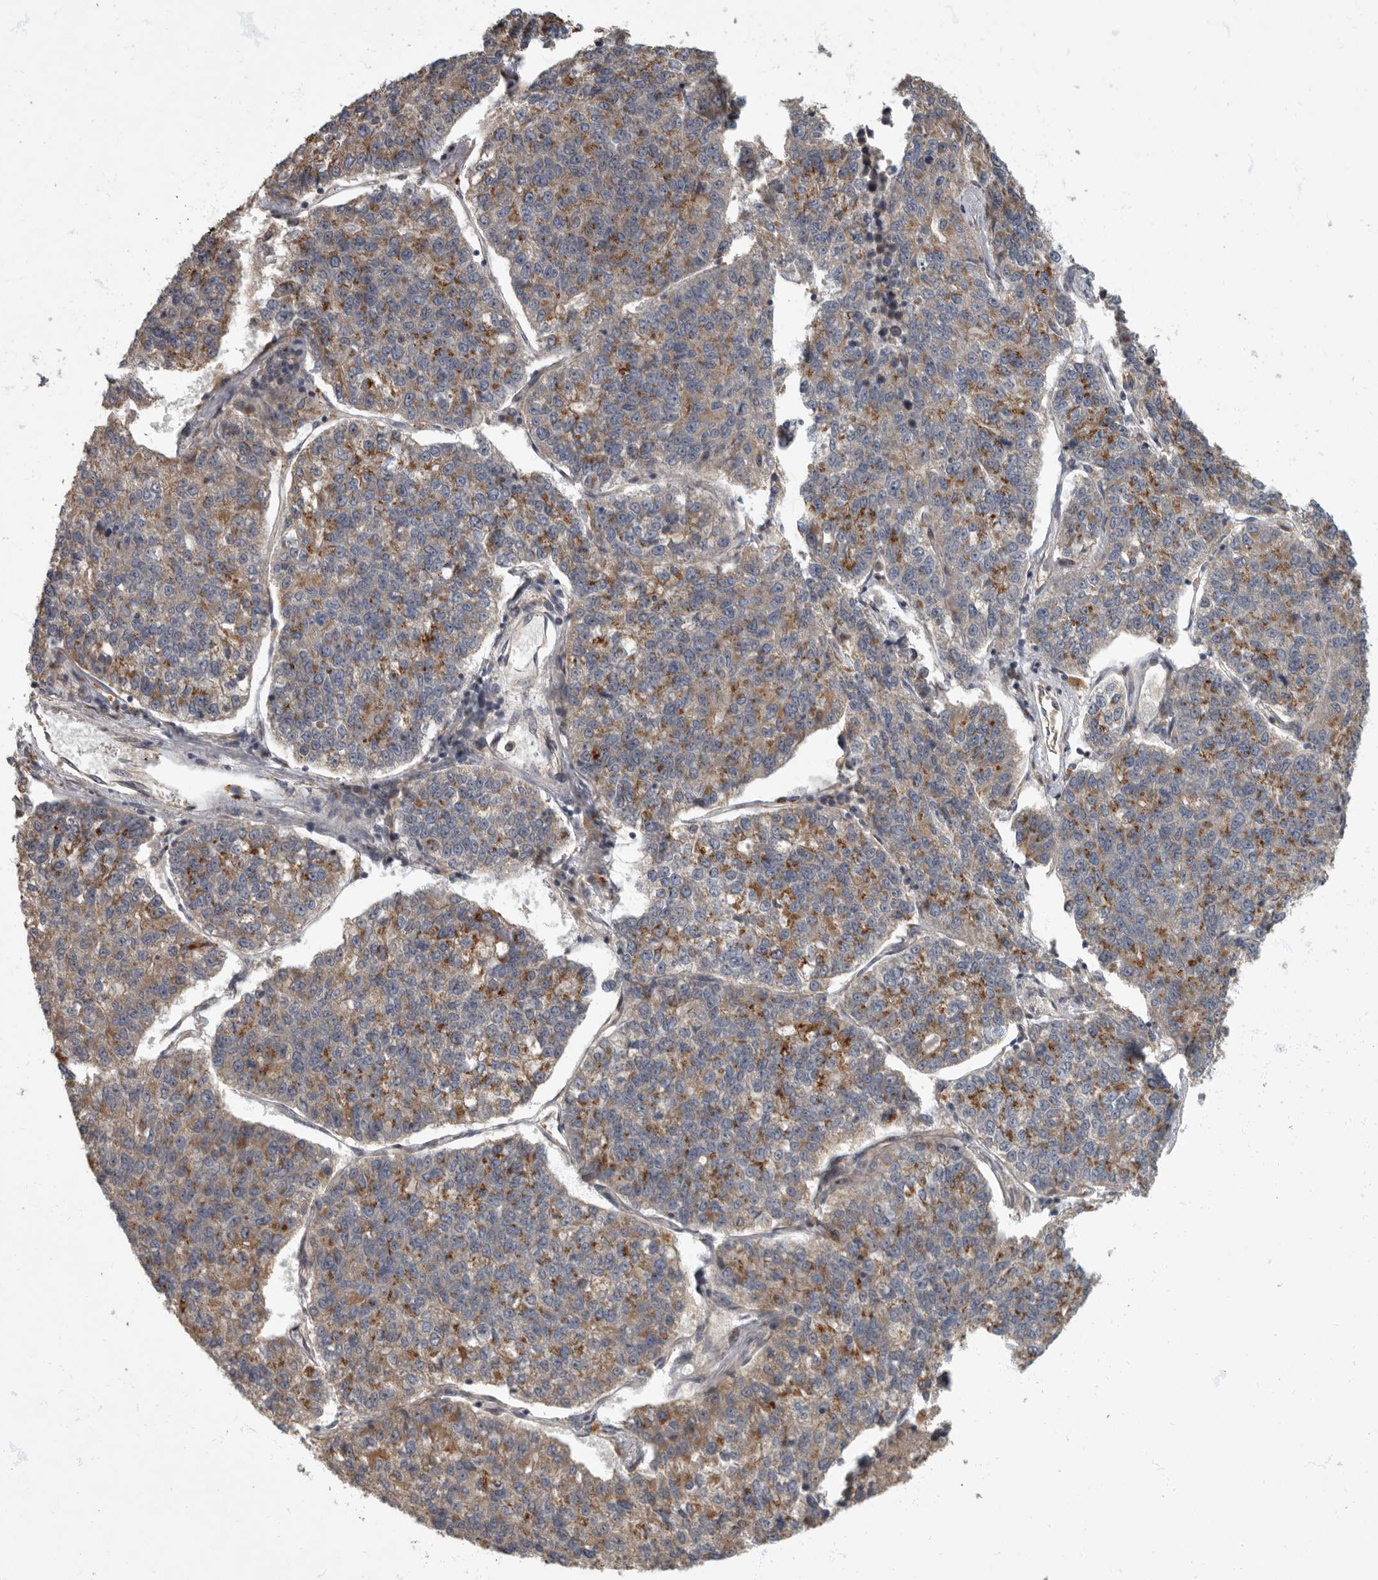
{"staining": {"intensity": "moderate", "quantity": "25%-75%", "location": "cytoplasmic/membranous"}, "tissue": "lung cancer", "cell_type": "Tumor cells", "image_type": "cancer", "snomed": [{"axis": "morphology", "description": "Adenocarcinoma, NOS"}, {"axis": "topography", "description": "Lung"}], "caption": "Lung cancer was stained to show a protein in brown. There is medium levels of moderate cytoplasmic/membranous expression in approximately 25%-75% of tumor cells. Using DAB (3,3'-diaminobenzidine) (brown) and hematoxylin (blue) stains, captured at high magnification using brightfield microscopy.", "gene": "IQCK", "patient": {"sex": "male", "age": 49}}